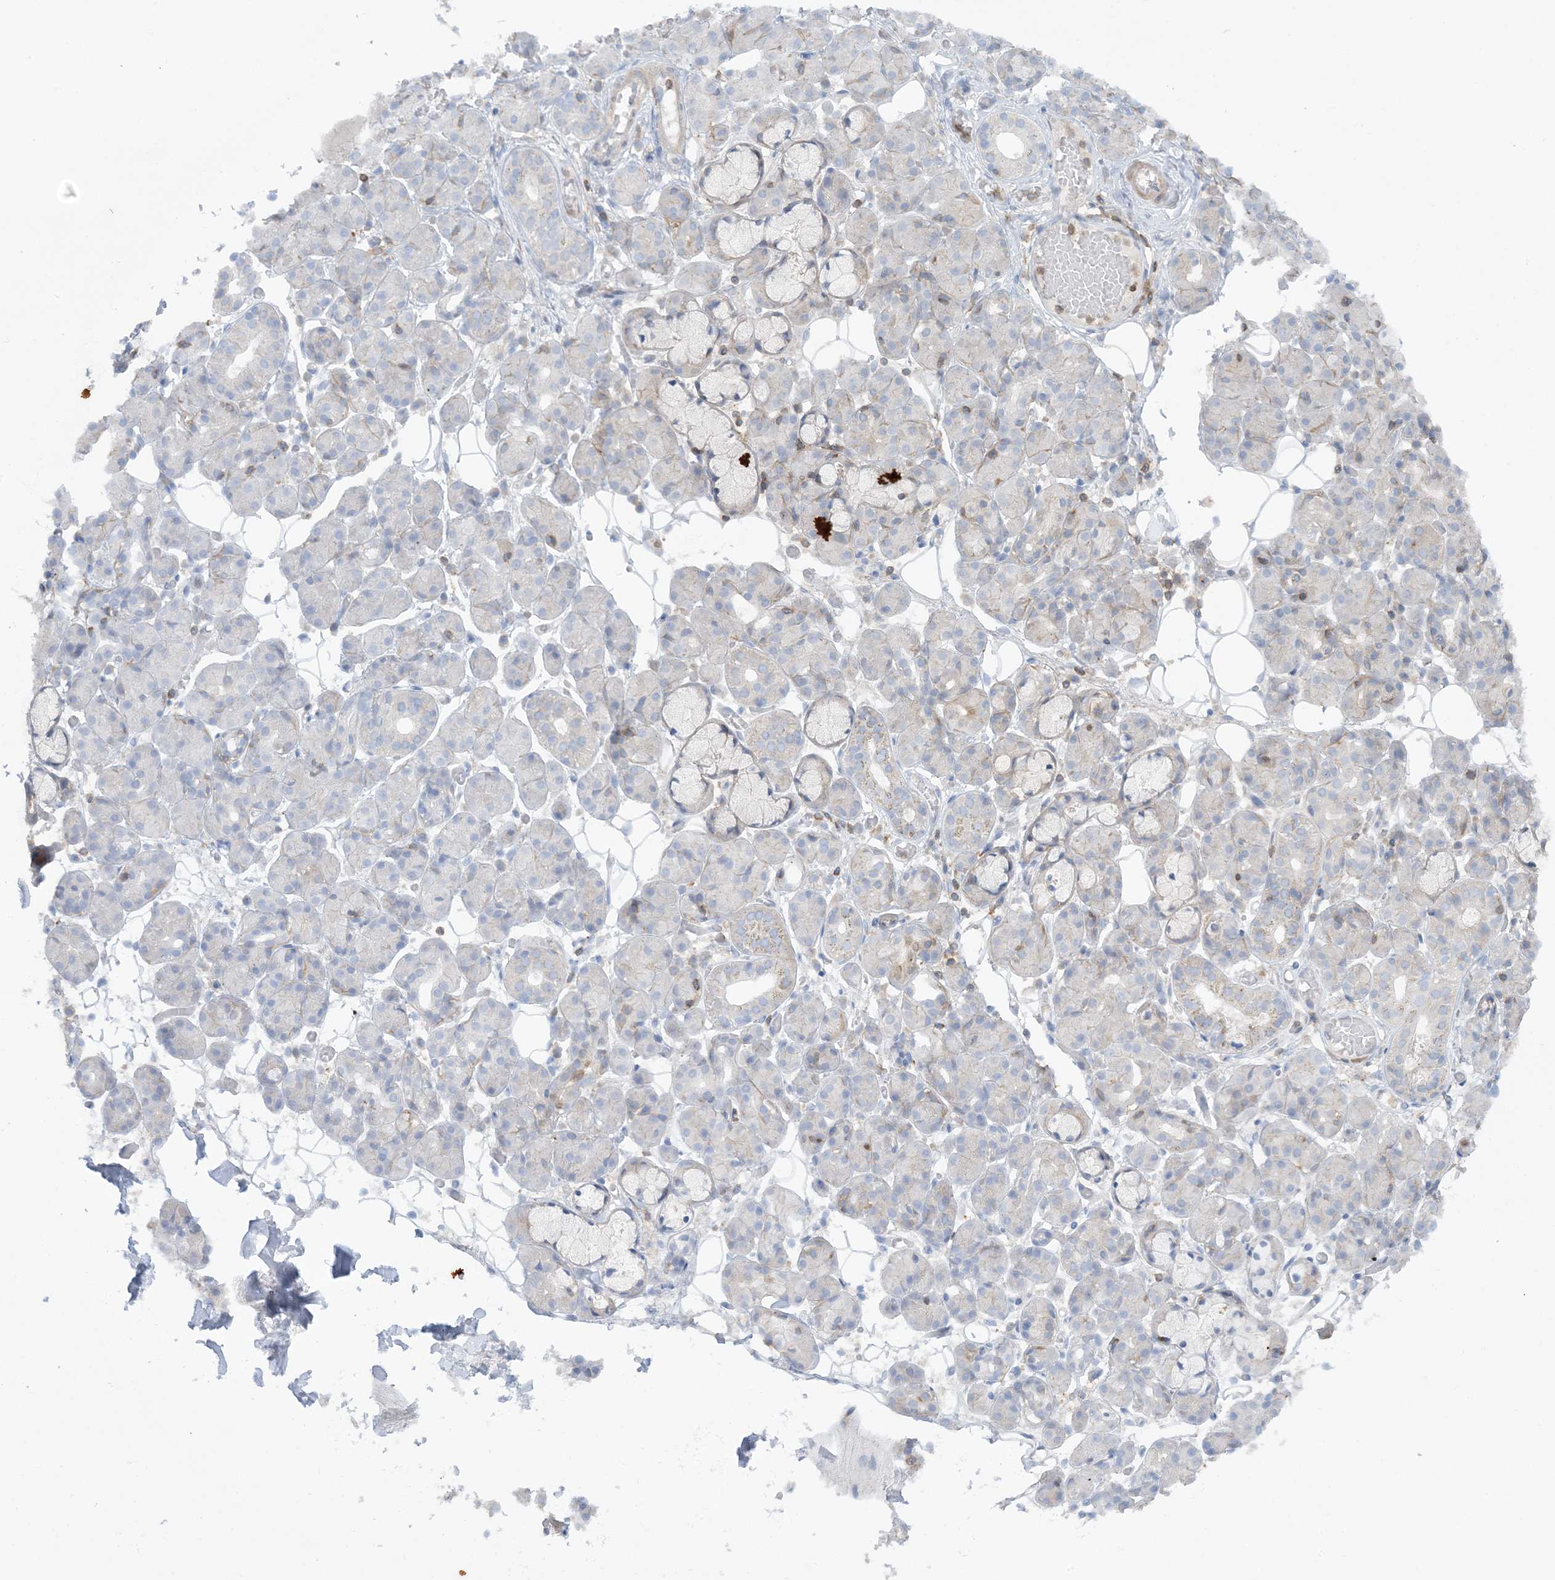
{"staining": {"intensity": "negative", "quantity": "none", "location": "none"}, "tissue": "salivary gland", "cell_type": "Glandular cells", "image_type": "normal", "snomed": [{"axis": "morphology", "description": "Normal tissue, NOS"}, {"axis": "topography", "description": "Salivary gland"}], "caption": "This is a photomicrograph of immunohistochemistry staining of normal salivary gland, which shows no positivity in glandular cells. The staining is performed using DAB (3,3'-diaminobenzidine) brown chromogen with nuclei counter-stained in using hematoxylin.", "gene": "ARHGAP30", "patient": {"sex": "male", "age": 63}}